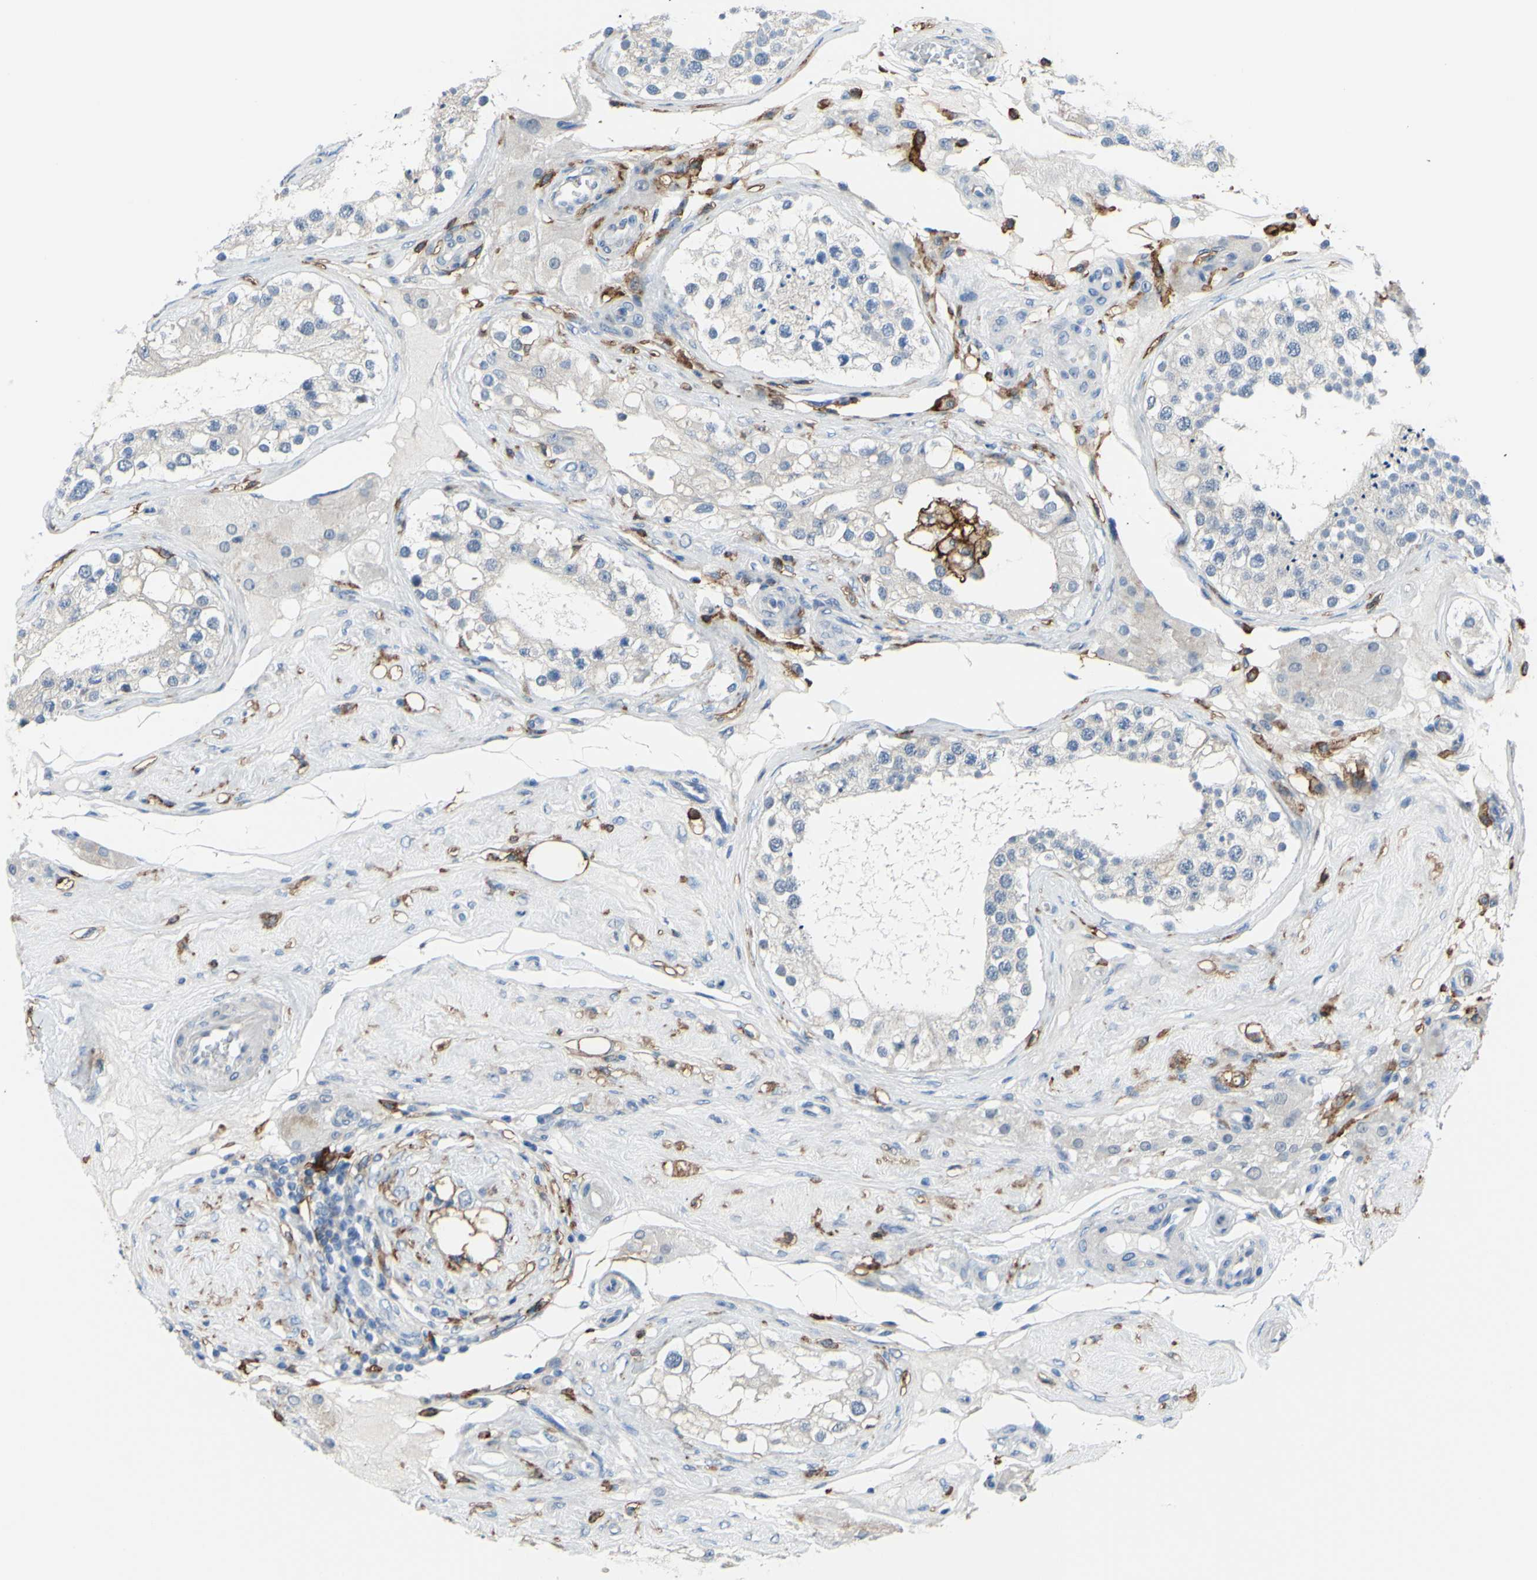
{"staining": {"intensity": "negative", "quantity": "none", "location": "none"}, "tissue": "testis", "cell_type": "Cells in seminiferous ducts", "image_type": "normal", "snomed": [{"axis": "morphology", "description": "Normal tissue, NOS"}, {"axis": "topography", "description": "Testis"}], "caption": "Immunohistochemistry histopathology image of benign testis: human testis stained with DAB (3,3'-diaminobenzidine) displays no significant protein expression in cells in seminiferous ducts. The staining was performed using DAB (3,3'-diaminobenzidine) to visualize the protein expression in brown, while the nuclei were stained in blue with hematoxylin (Magnification: 20x).", "gene": "FCGR2A", "patient": {"sex": "male", "age": 68}}